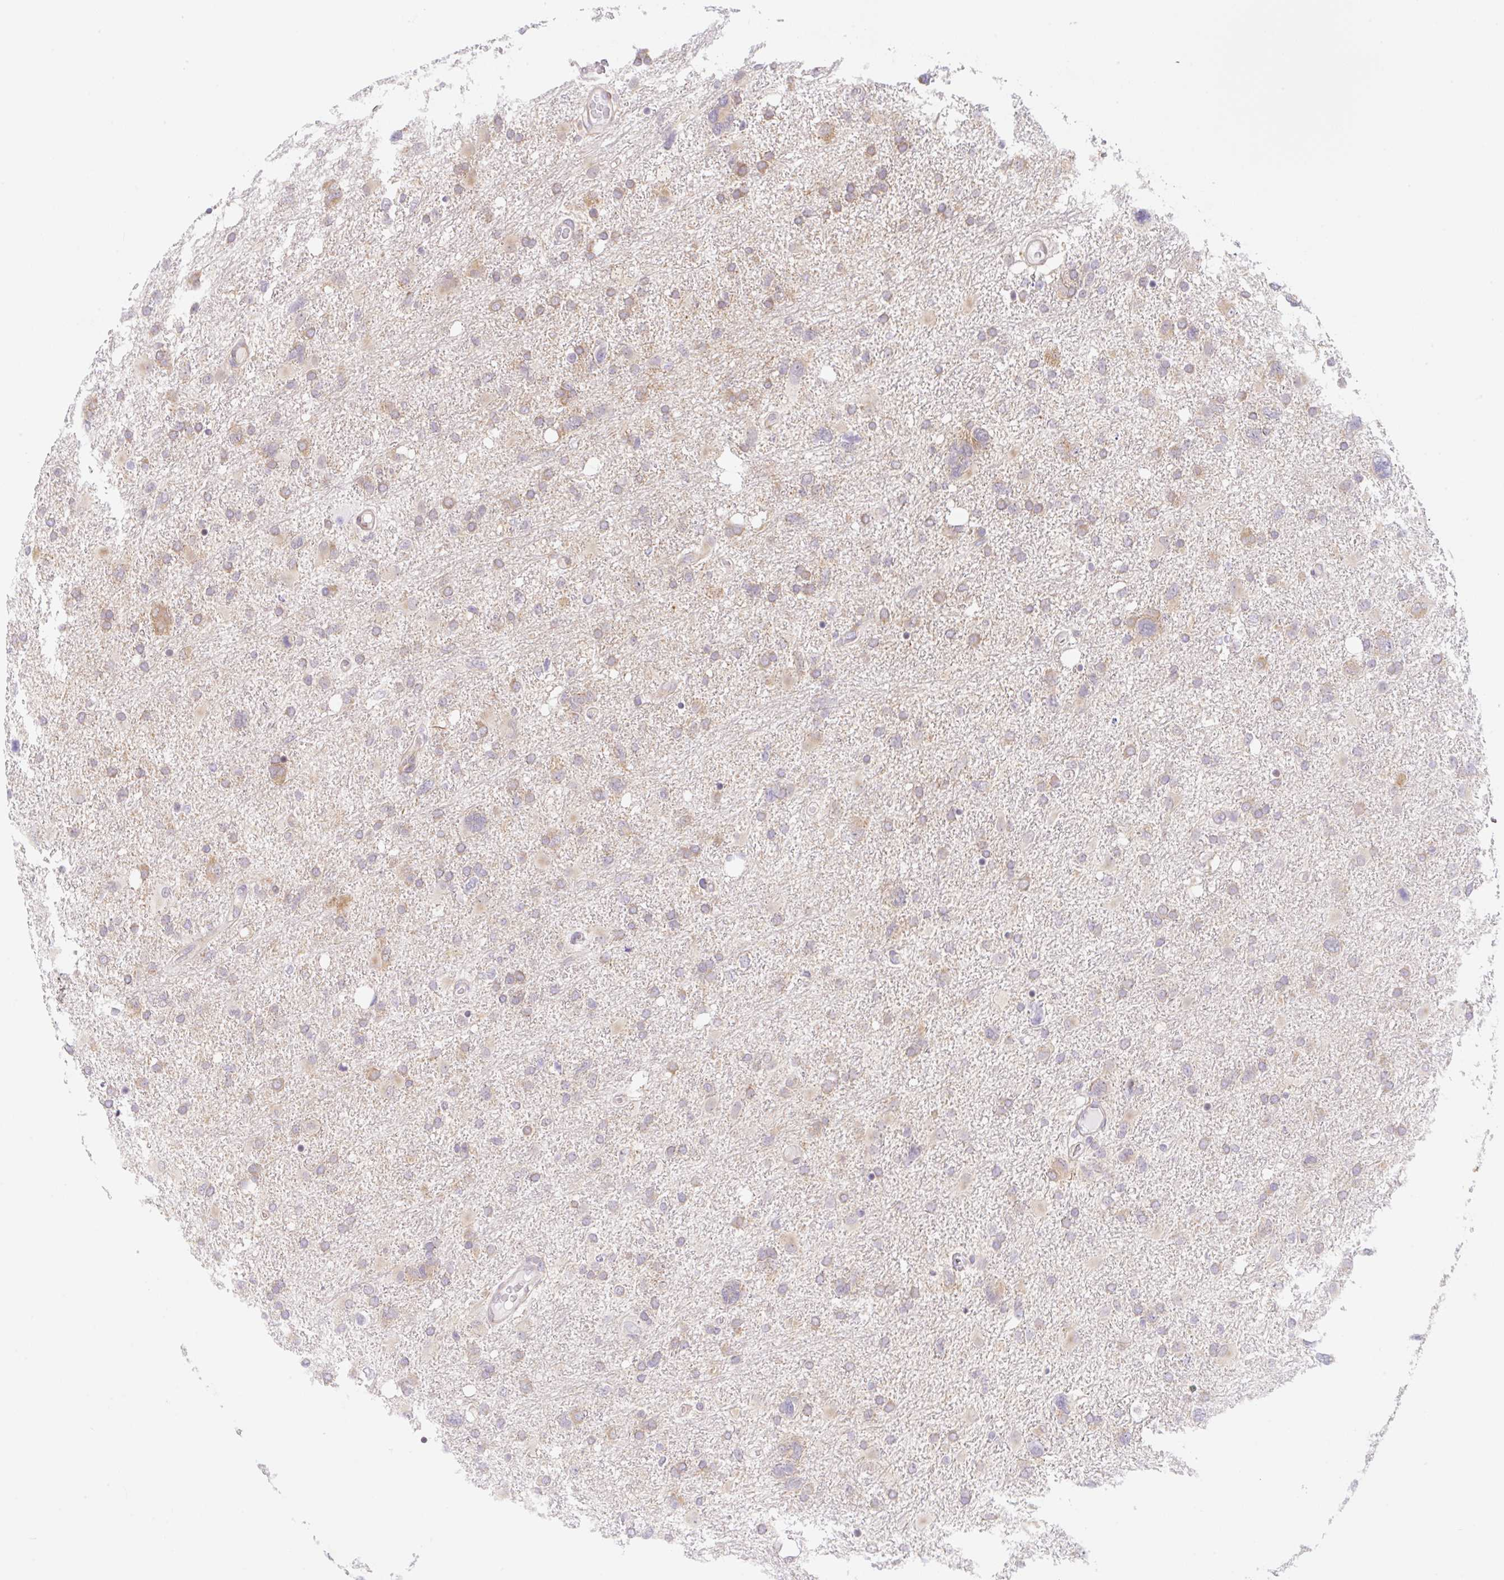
{"staining": {"intensity": "weak", "quantity": "25%-75%", "location": "cytoplasmic/membranous"}, "tissue": "glioma", "cell_type": "Tumor cells", "image_type": "cancer", "snomed": [{"axis": "morphology", "description": "Glioma, malignant, High grade"}, {"axis": "topography", "description": "Brain"}], "caption": "Protein staining of glioma tissue displays weak cytoplasmic/membranous expression in approximately 25%-75% of tumor cells. The staining was performed using DAB (3,3'-diaminobenzidine) to visualize the protein expression in brown, while the nuclei were stained in blue with hematoxylin (Magnification: 20x).", "gene": "TBPL2", "patient": {"sex": "male", "age": 61}}